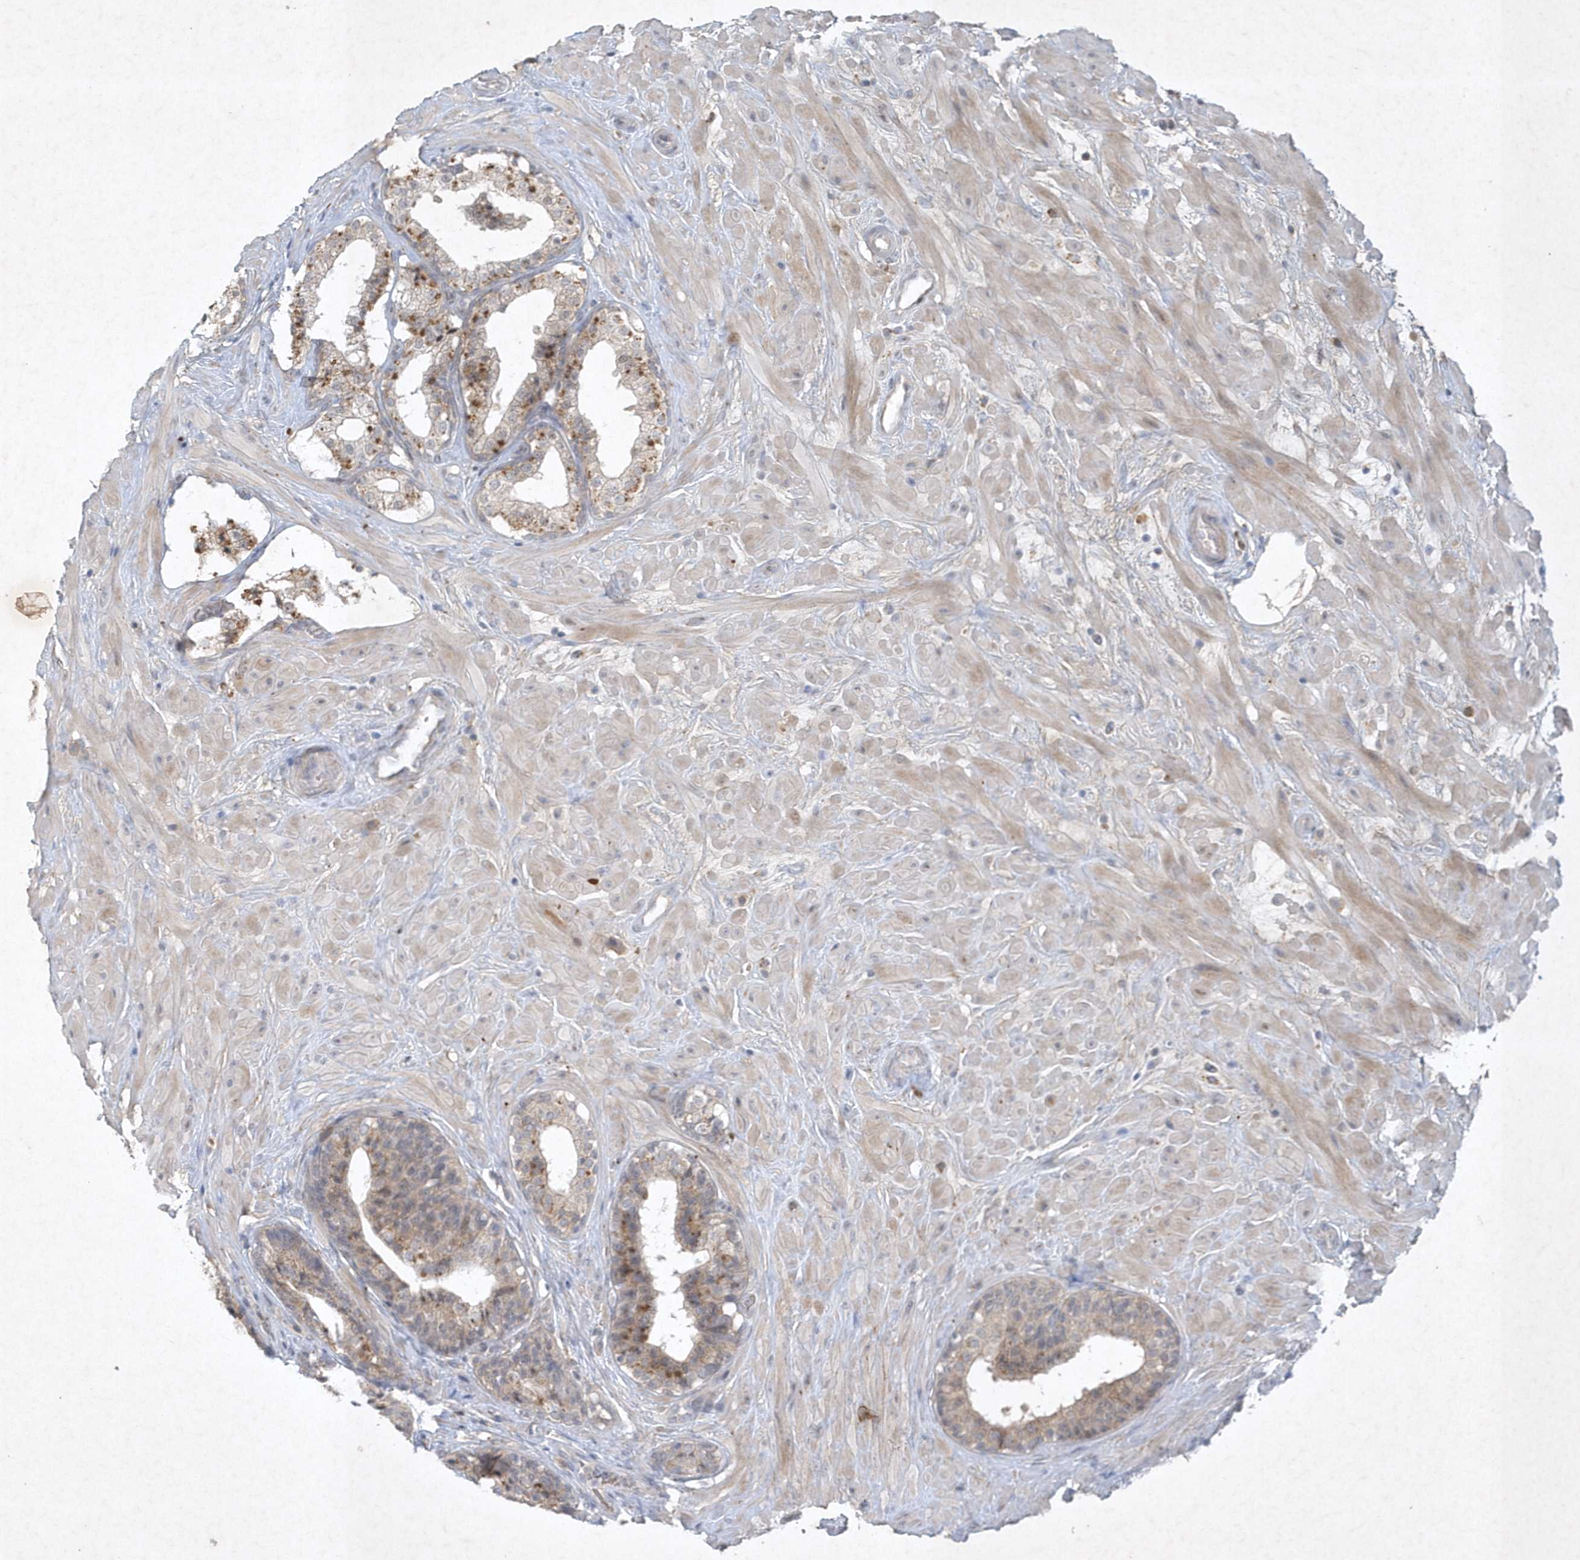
{"staining": {"intensity": "moderate", "quantity": "25%-75%", "location": "cytoplasmic/membranous"}, "tissue": "prostate cancer", "cell_type": "Tumor cells", "image_type": "cancer", "snomed": [{"axis": "morphology", "description": "Adenocarcinoma, High grade"}, {"axis": "topography", "description": "Prostate"}], "caption": "Prostate cancer stained with a protein marker demonstrates moderate staining in tumor cells.", "gene": "THG1L", "patient": {"sex": "male", "age": 56}}